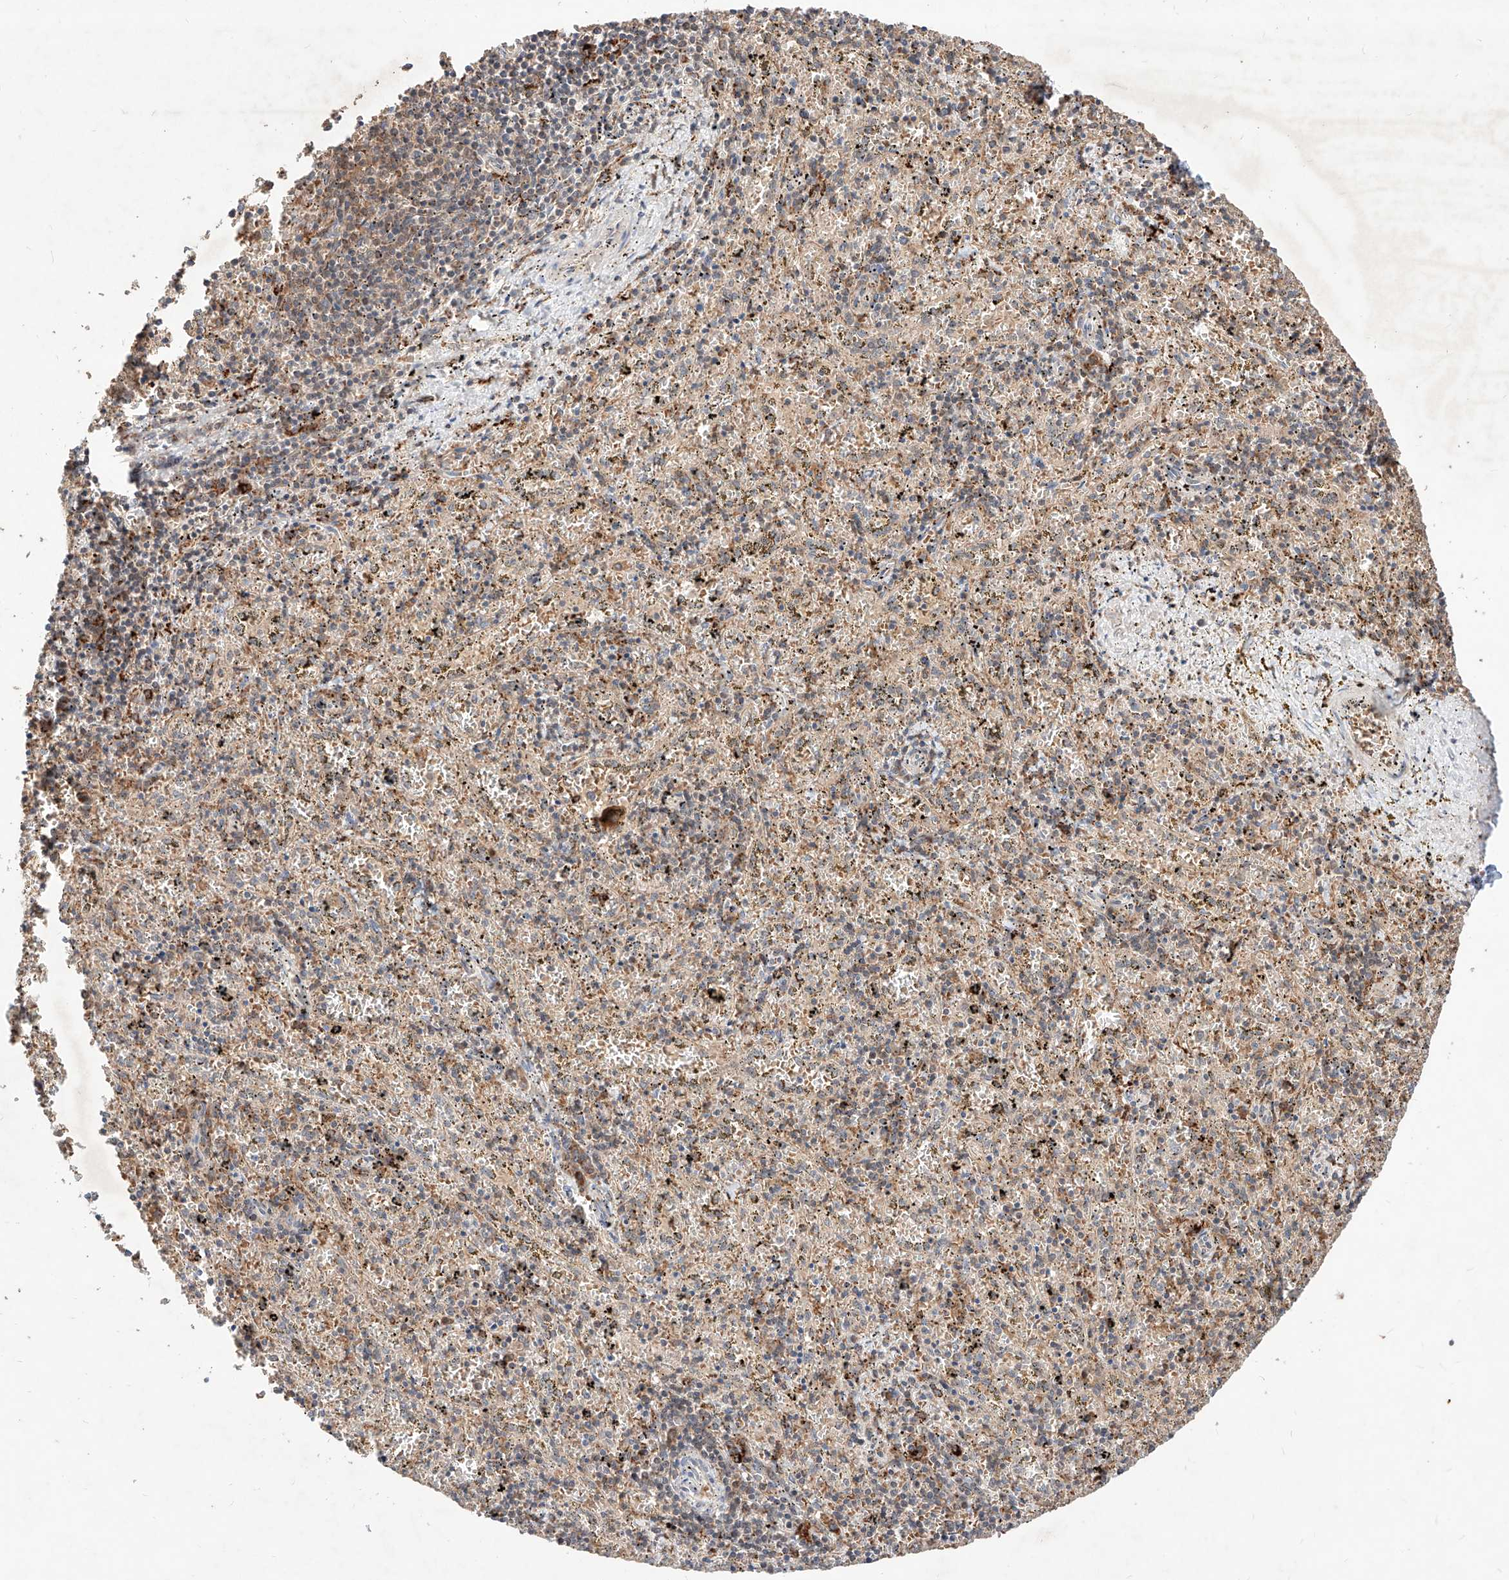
{"staining": {"intensity": "moderate", "quantity": "25%-75%", "location": "cytoplasmic/membranous"}, "tissue": "spleen", "cell_type": "Cells in red pulp", "image_type": "normal", "snomed": [{"axis": "morphology", "description": "Normal tissue, NOS"}, {"axis": "topography", "description": "Spleen"}], "caption": "About 25%-75% of cells in red pulp in benign spleen exhibit moderate cytoplasmic/membranous protein positivity as visualized by brown immunohistochemical staining.", "gene": "TSNAX", "patient": {"sex": "male", "age": 11}}